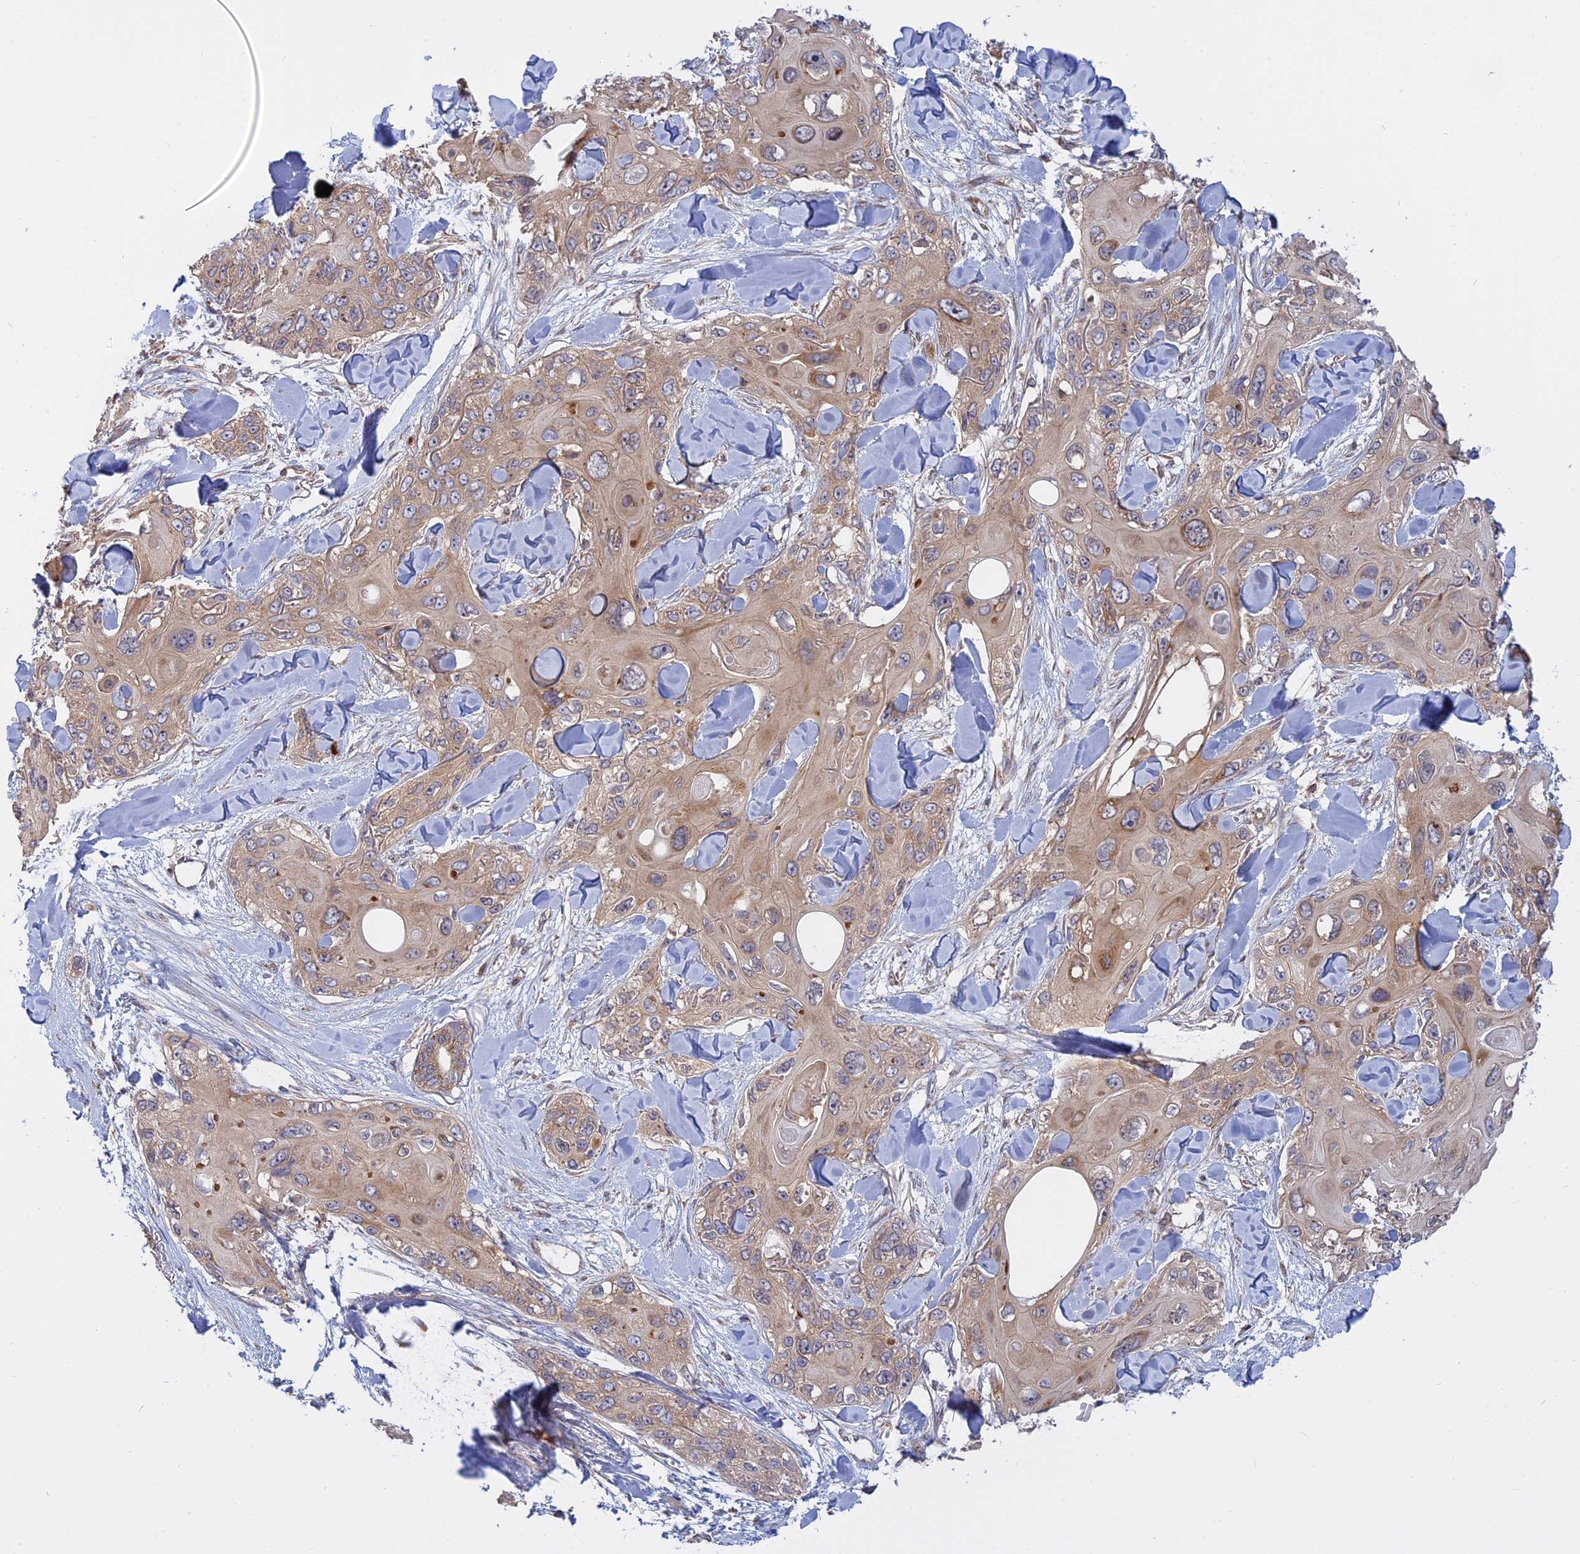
{"staining": {"intensity": "weak", "quantity": ">75%", "location": "cytoplasmic/membranous"}, "tissue": "skin cancer", "cell_type": "Tumor cells", "image_type": "cancer", "snomed": [{"axis": "morphology", "description": "Normal tissue, NOS"}, {"axis": "morphology", "description": "Squamous cell carcinoma, NOS"}, {"axis": "topography", "description": "Skin"}], "caption": "The histopathology image demonstrates staining of squamous cell carcinoma (skin), revealing weak cytoplasmic/membranous protein staining (brown color) within tumor cells.", "gene": "IL21R", "patient": {"sex": "male", "age": 72}}